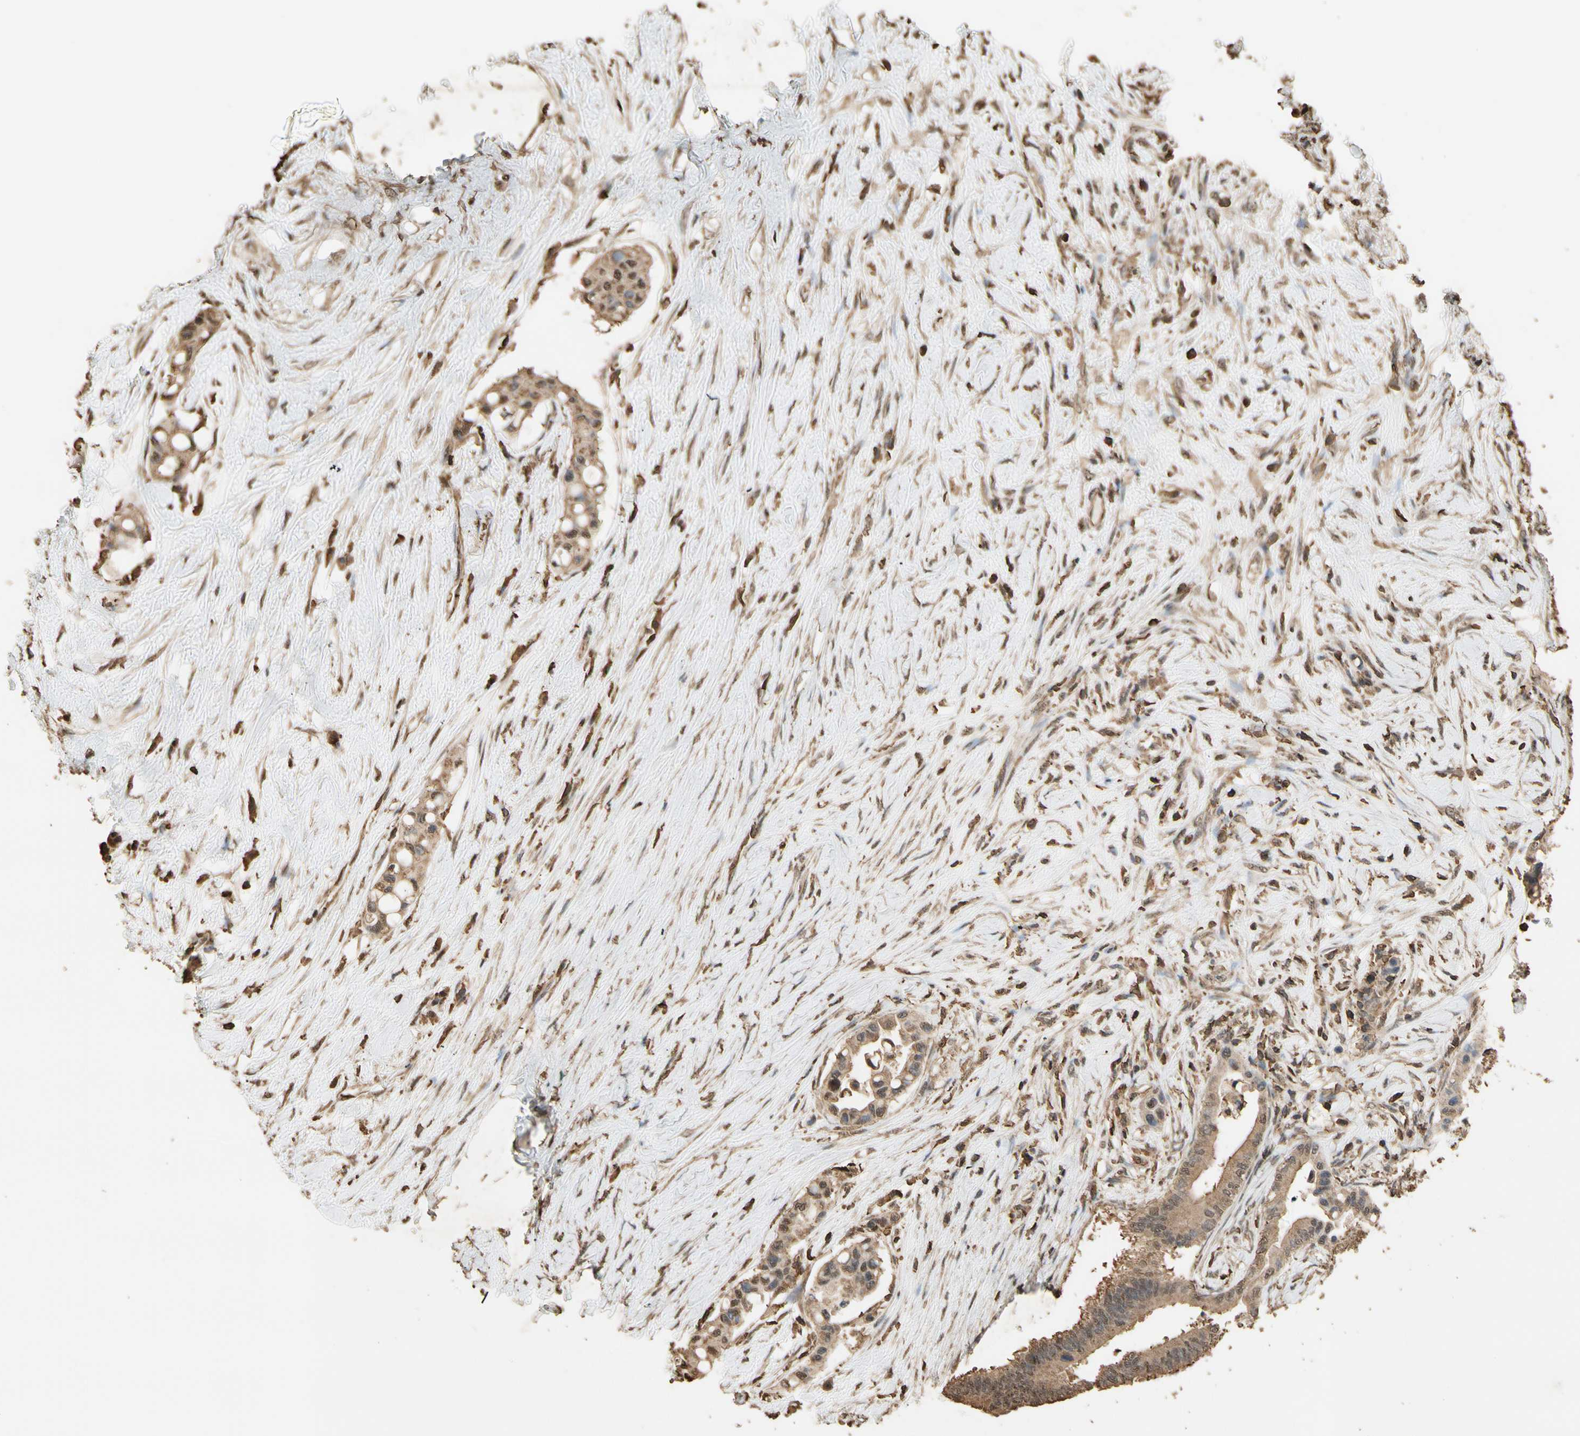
{"staining": {"intensity": "moderate", "quantity": ">75%", "location": "cytoplasmic/membranous,nuclear"}, "tissue": "colorectal cancer", "cell_type": "Tumor cells", "image_type": "cancer", "snomed": [{"axis": "morphology", "description": "Normal tissue, NOS"}, {"axis": "morphology", "description": "Adenocarcinoma, NOS"}, {"axis": "topography", "description": "Colon"}], "caption": "The immunohistochemical stain labels moderate cytoplasmic/membranous and nuclear positivity in tumor cells of colorectal cancer (adenocarcinoma) tissue.", "gene": "TNFSF13B", "patient": {"sex": "male", "age": 82}}